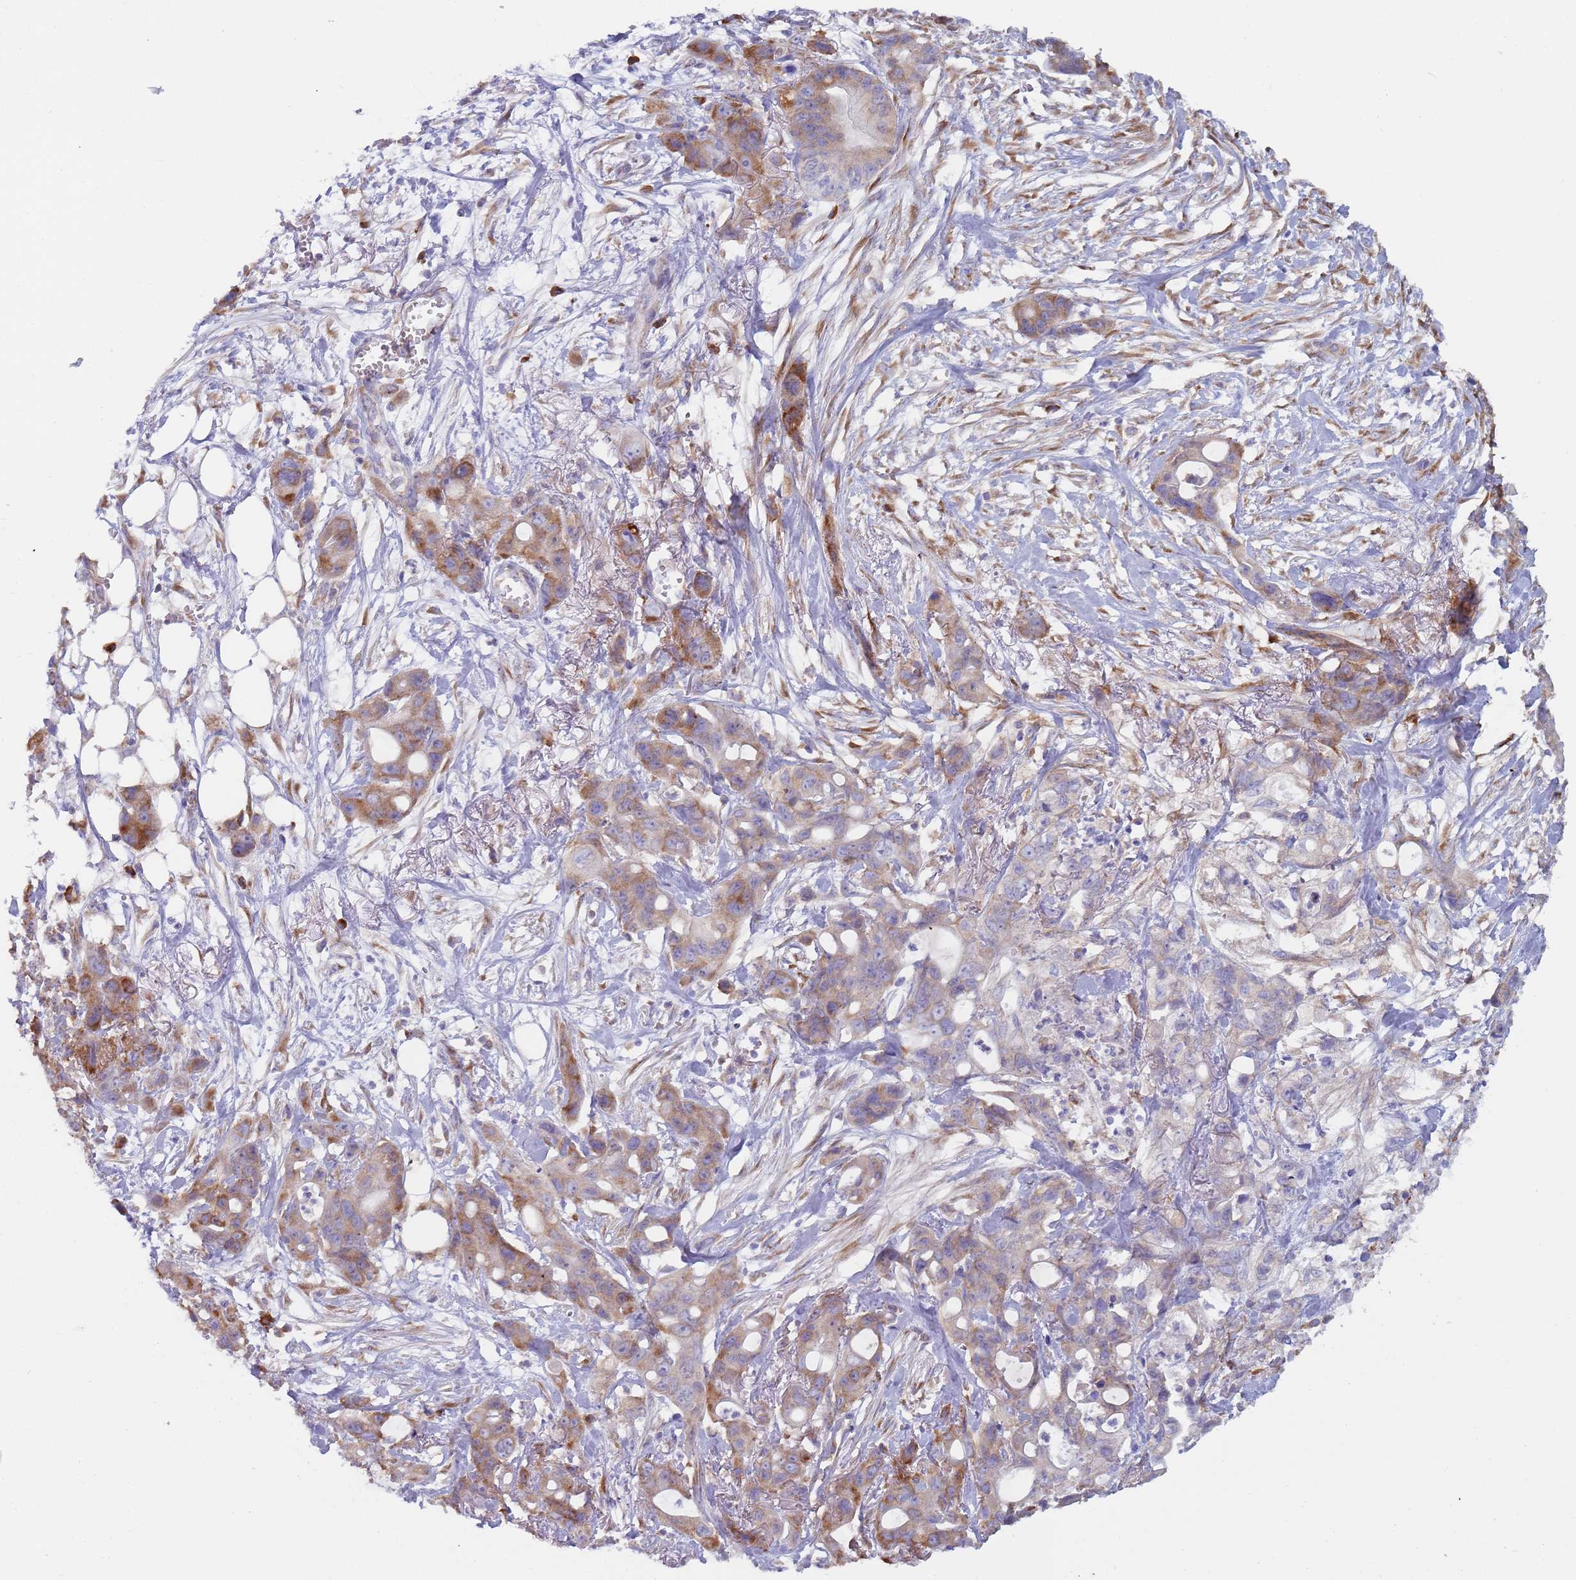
{"staining": {"intensity": "moderate", "quantity": "25%-75%", "location": "cytoplasmic/membranous"}, "tissue": "ovarian cancer", "cell_type": "Tumor cells", "image_type": "cancer", "snomed": [{"axis": "morphology", "description": "Cystadenocarcinoma, mucinous, NOS"}, {"axis": "topography", "description": "Ovary"}], "caption": "Protein expression analysis of human ovarian cancer (mucinous cystadenocarcinoma) reveals moderate cytoplasmic/membranous positivity in about 25%-75% of tumor cells.", "gene": "ZNF844", "patient": {"sex": "female", "age": 70}}